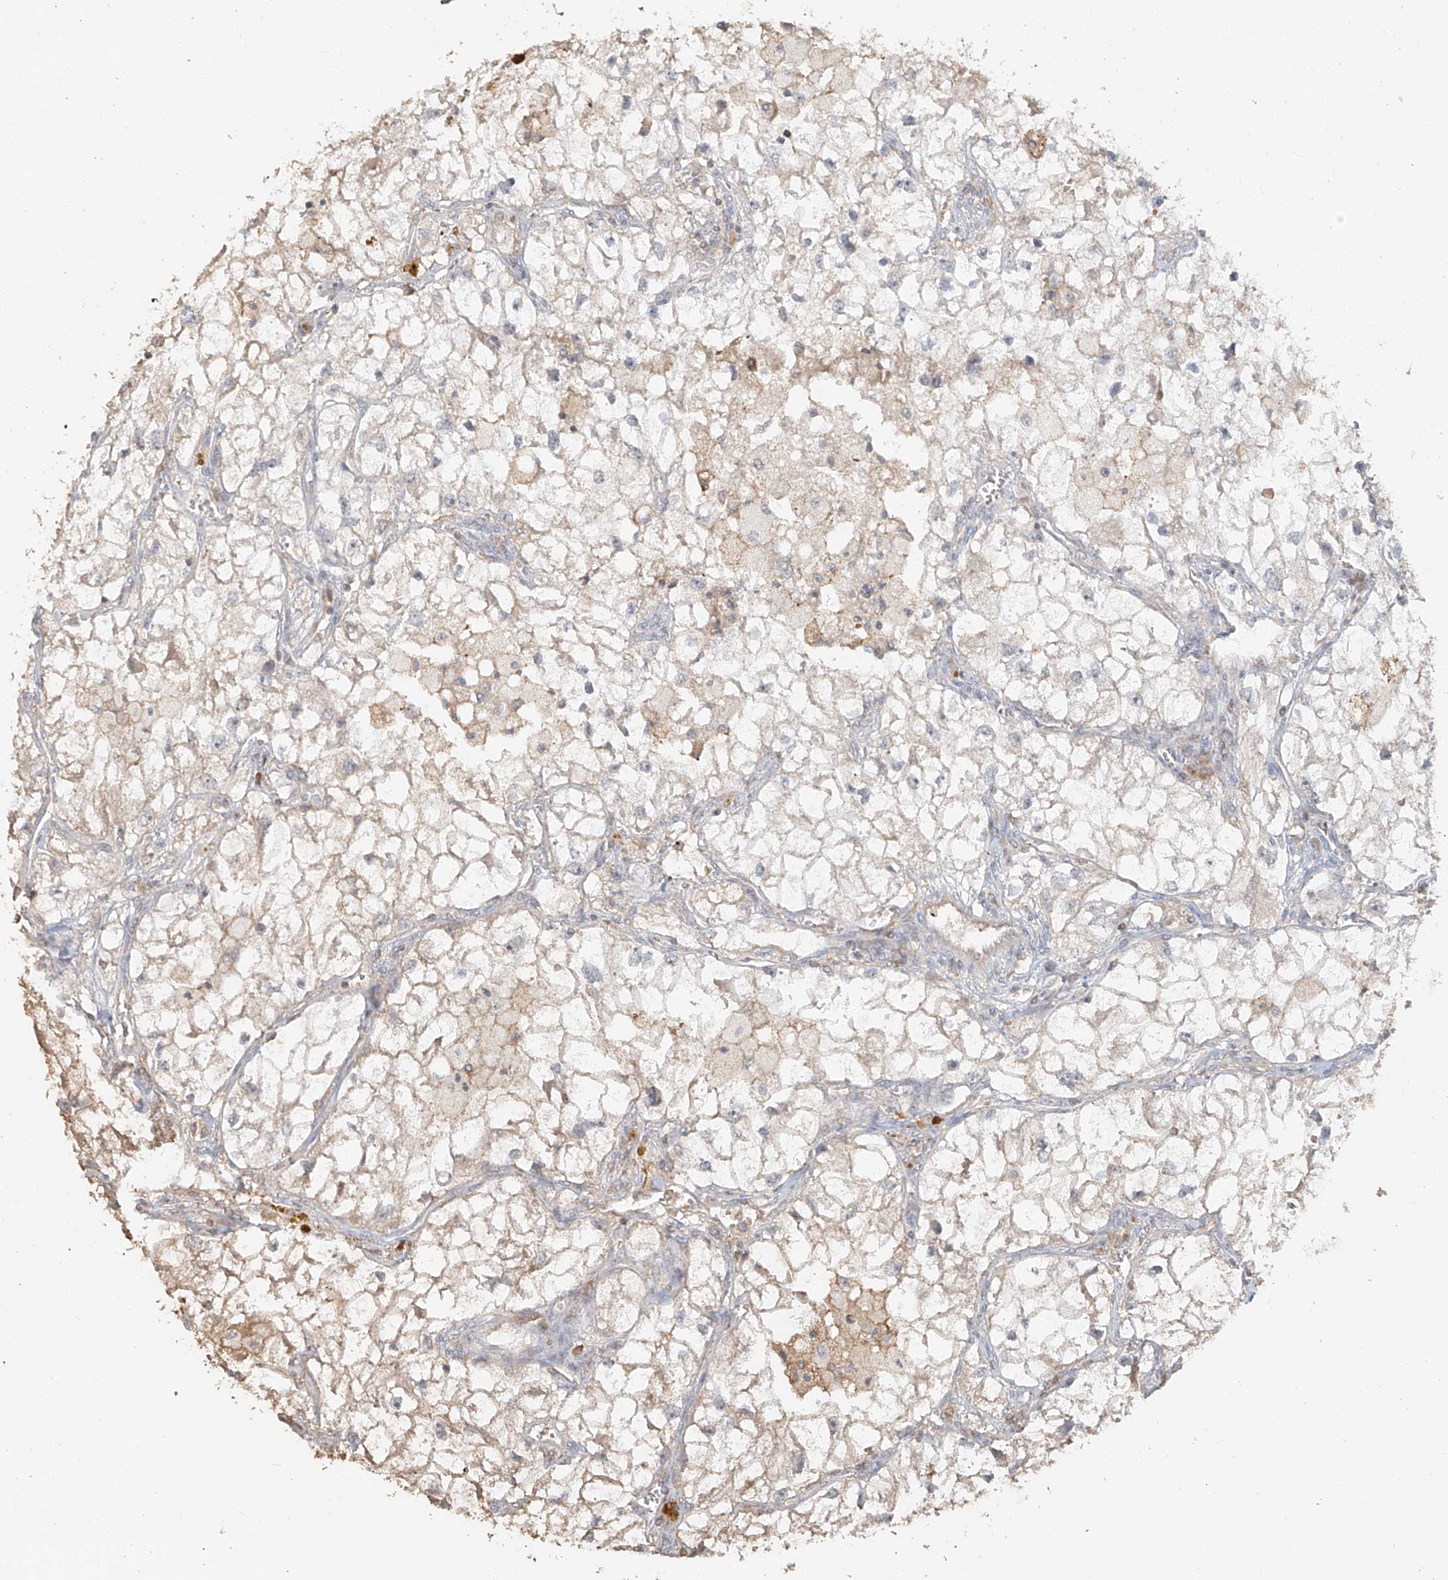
{"staining": {"intensity": "weak", "quantity": "<25%", "location": "cytoplasmic/membranous"}, "tissue": "renal cancer", "cell_type": "Tumor cells", "image_type": "cancer", "snomed": [{"axis": "morphology", "description": "Adenocarcinoma, NOS"}, {"axis": "topography", "description": "Kidney"}], "caption": "A high-resolution image shows immunohistochemistry (IHC) staining of renal adenocarcinoma, which exhibits no significant staining in tumor cells. The staining was performed using DAB to visualize the protein expression in brown, while the nuclei were stained in blue with hematoxylin (Magnification: 20x).", "gene": "NPHS1", "patient": {"sex": "female", "age": 70}}